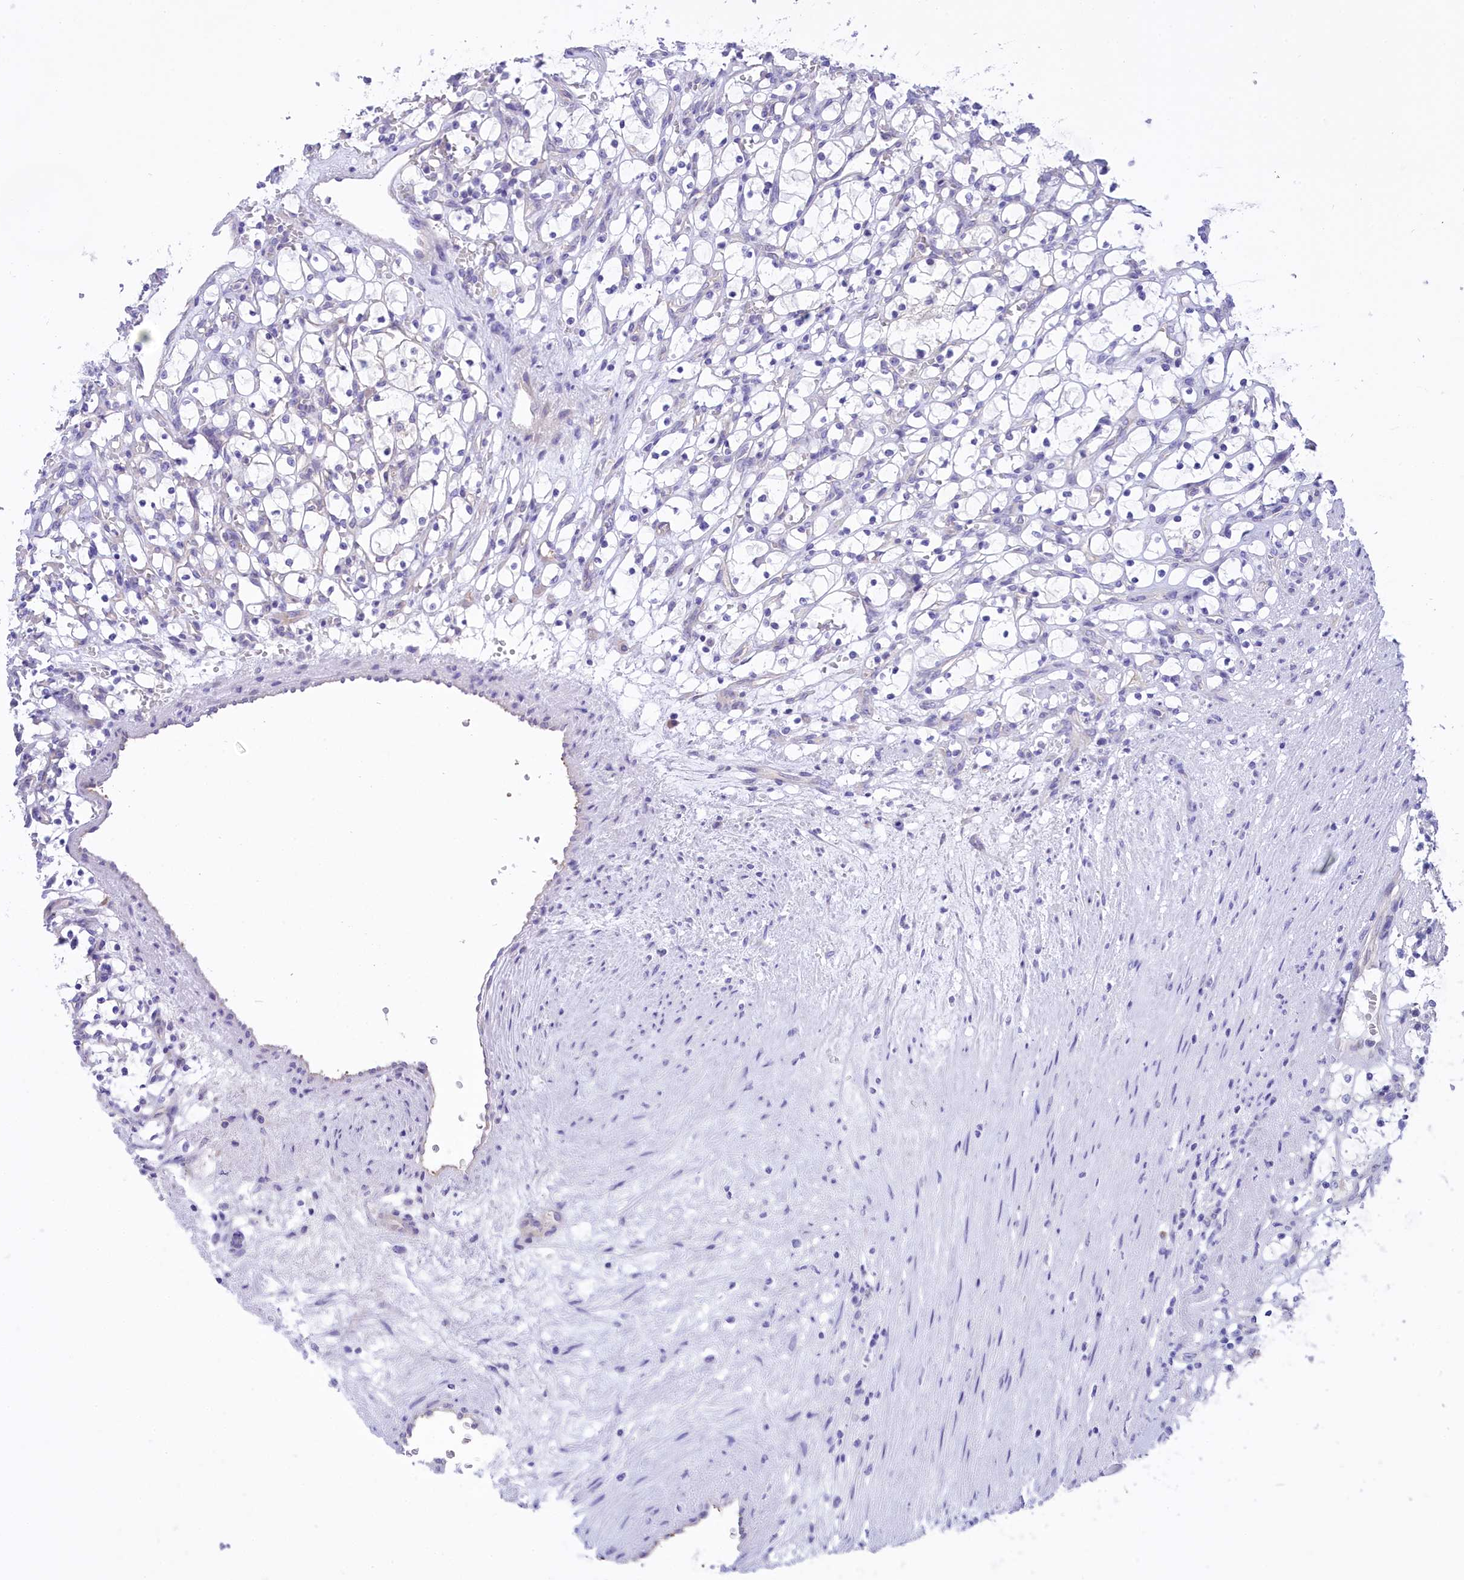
{"staining": {"intensity": "negative", "quantity": "none", "location": "none"}, "tissue": "renal cancer", "cell_type": "Tumor cells", "image_type": "cancer", "snomed": [{"axis": "morphology", "description": "Adenocarcinoma, NOS"}, {"axis": "topography", "description": "Kidney"}], "caption": "Tumor cells show no significant positivity in adenocarcinoma (renal). Brightfield microscopy of IHC stained with DAB (brown) and hematoxylin (blue), captured at high magnification.", "gene": "DCAF16", "patient": {"sex": "female", "age": 69}}